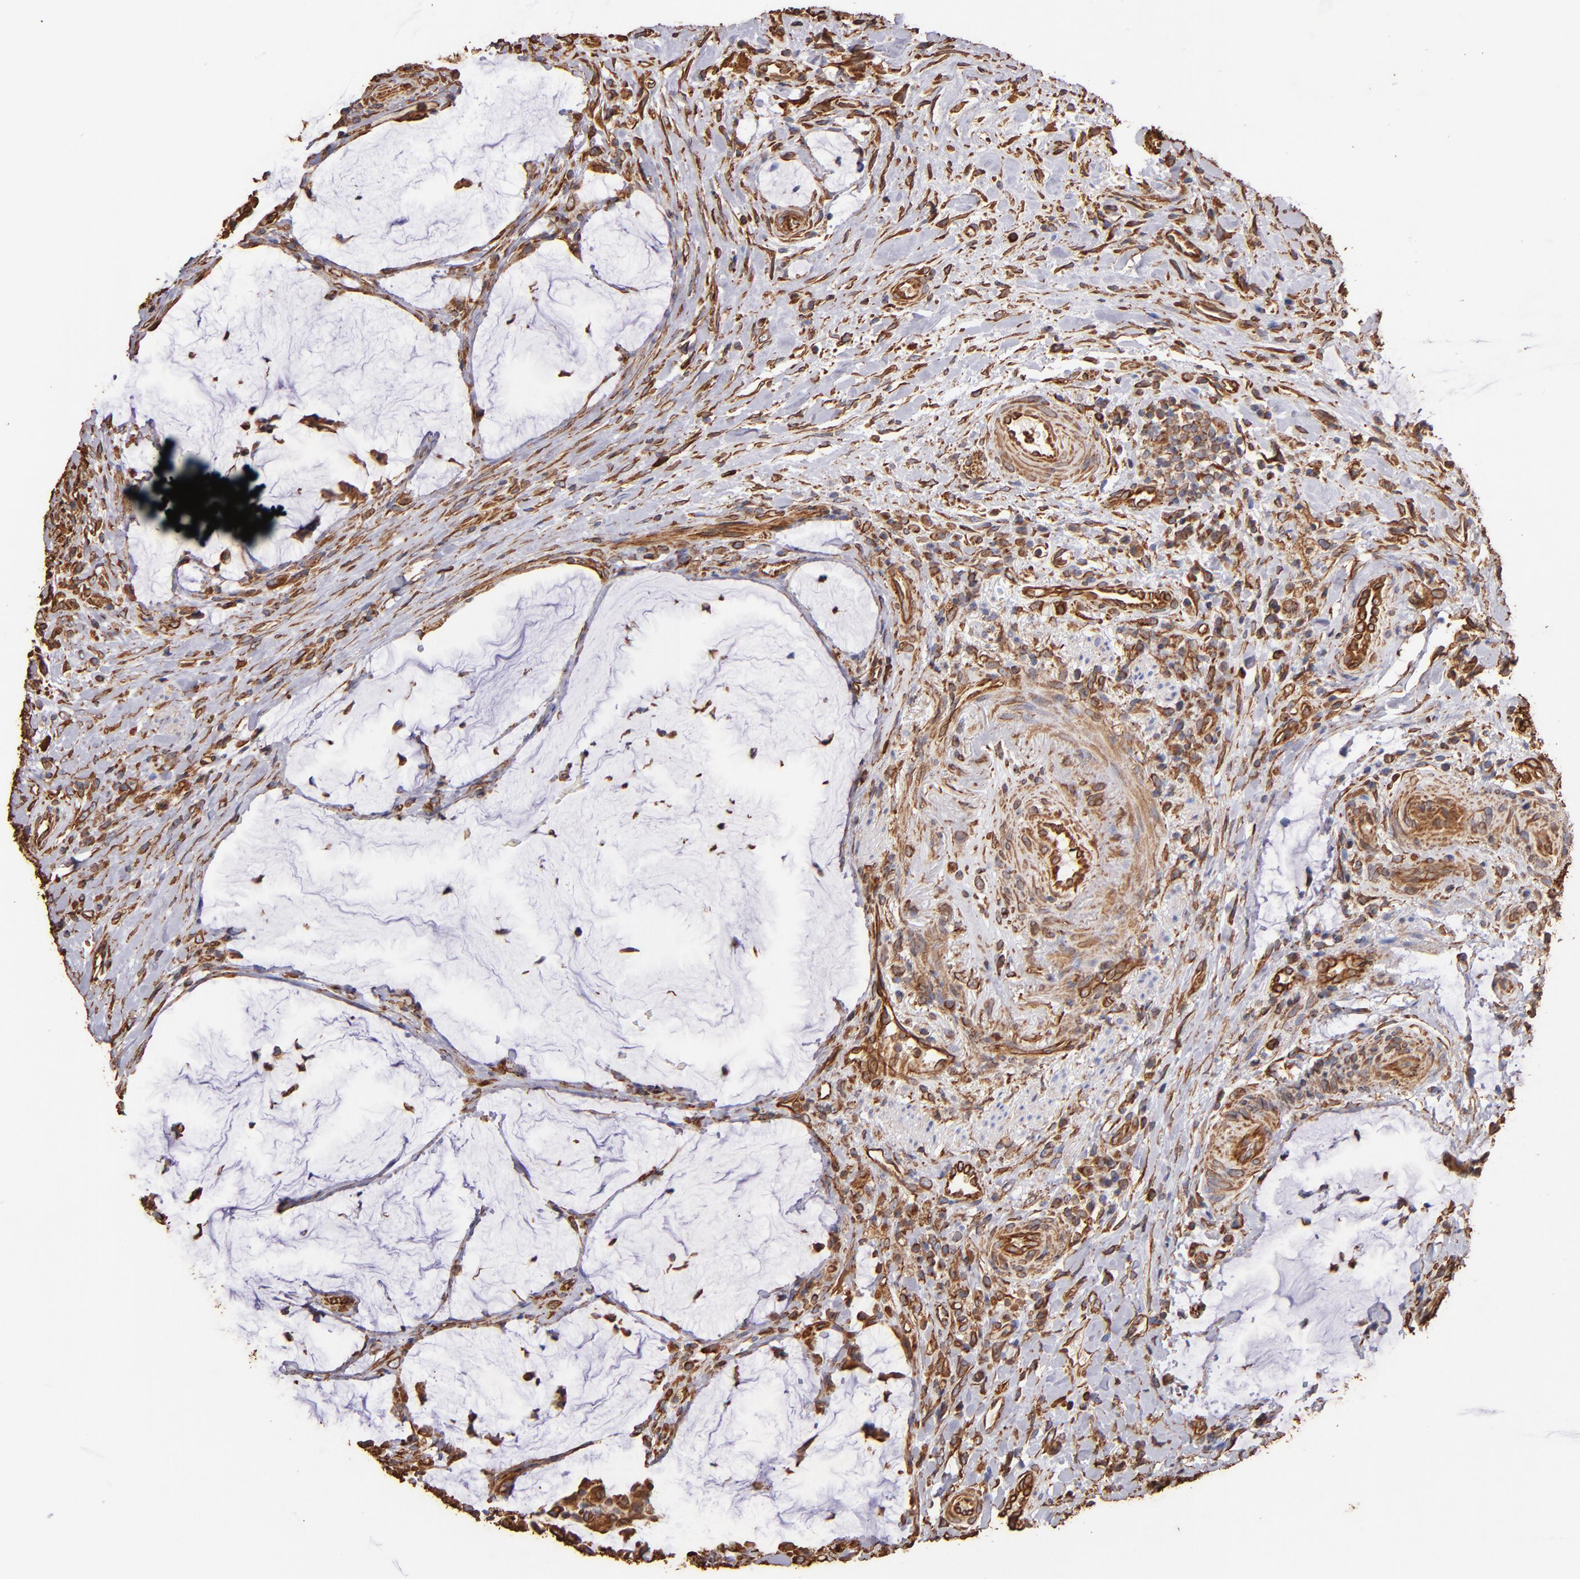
{"staining": {"intensity": "negative", "quantity": "none", "location": "none"}, "tissue": "colorectal cancer", "cell_type": "Tumor cells", "image_type": "cancer", "snomed": [{"axis": "morphology", "description": "Adenocarcinoma, NOS"}, {"axis": "topography", "description": "Rectum"}], "caption": "Colorectal cancer (adenocarcinoma) stained for a protein using immunohistochemistry demonstrates no staining tumor cells.", "gene": "VIM", "patient": {"sex": "female", "age": 71}}